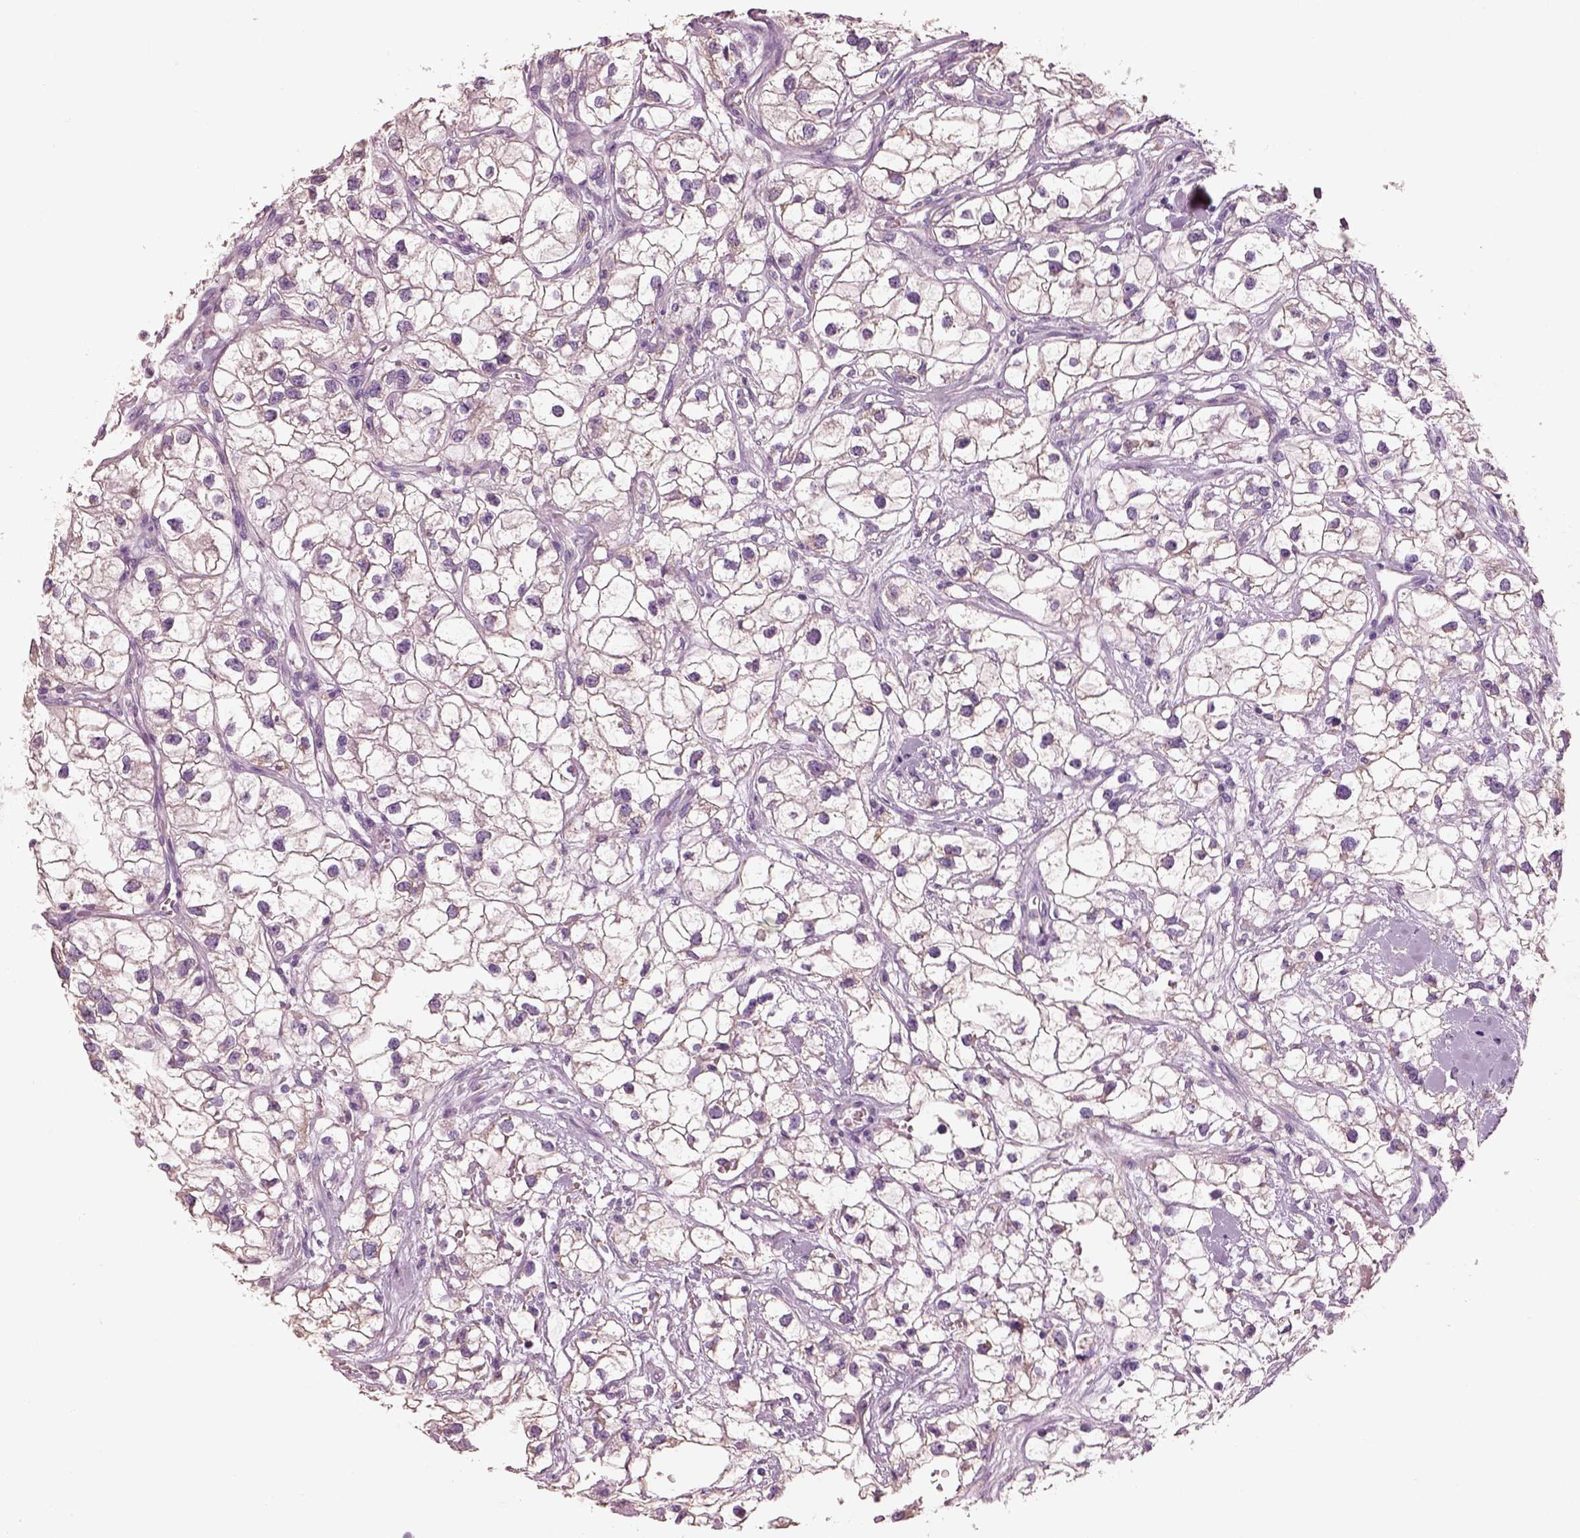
{"staining": {"intensity": "negative", "quantity": "none", "location": "none"}, "tissue": "renal cancer", "cell_type": "Tumor cells", "image_type": "cancer", "snomed": [{"axis": "morphology", "description": "Adenocarcinoma, NOS"}, {"axis": "topography", "description": "Kidney"}], "caption": "High power microscopy image of an immunohistochemistry (IHC) photomicrograph of adenocarcinoma (renal), revealing no significant staining in tumor cells.", "gene": "PNOC", "patient": {"sex": "male", "age": 59}}